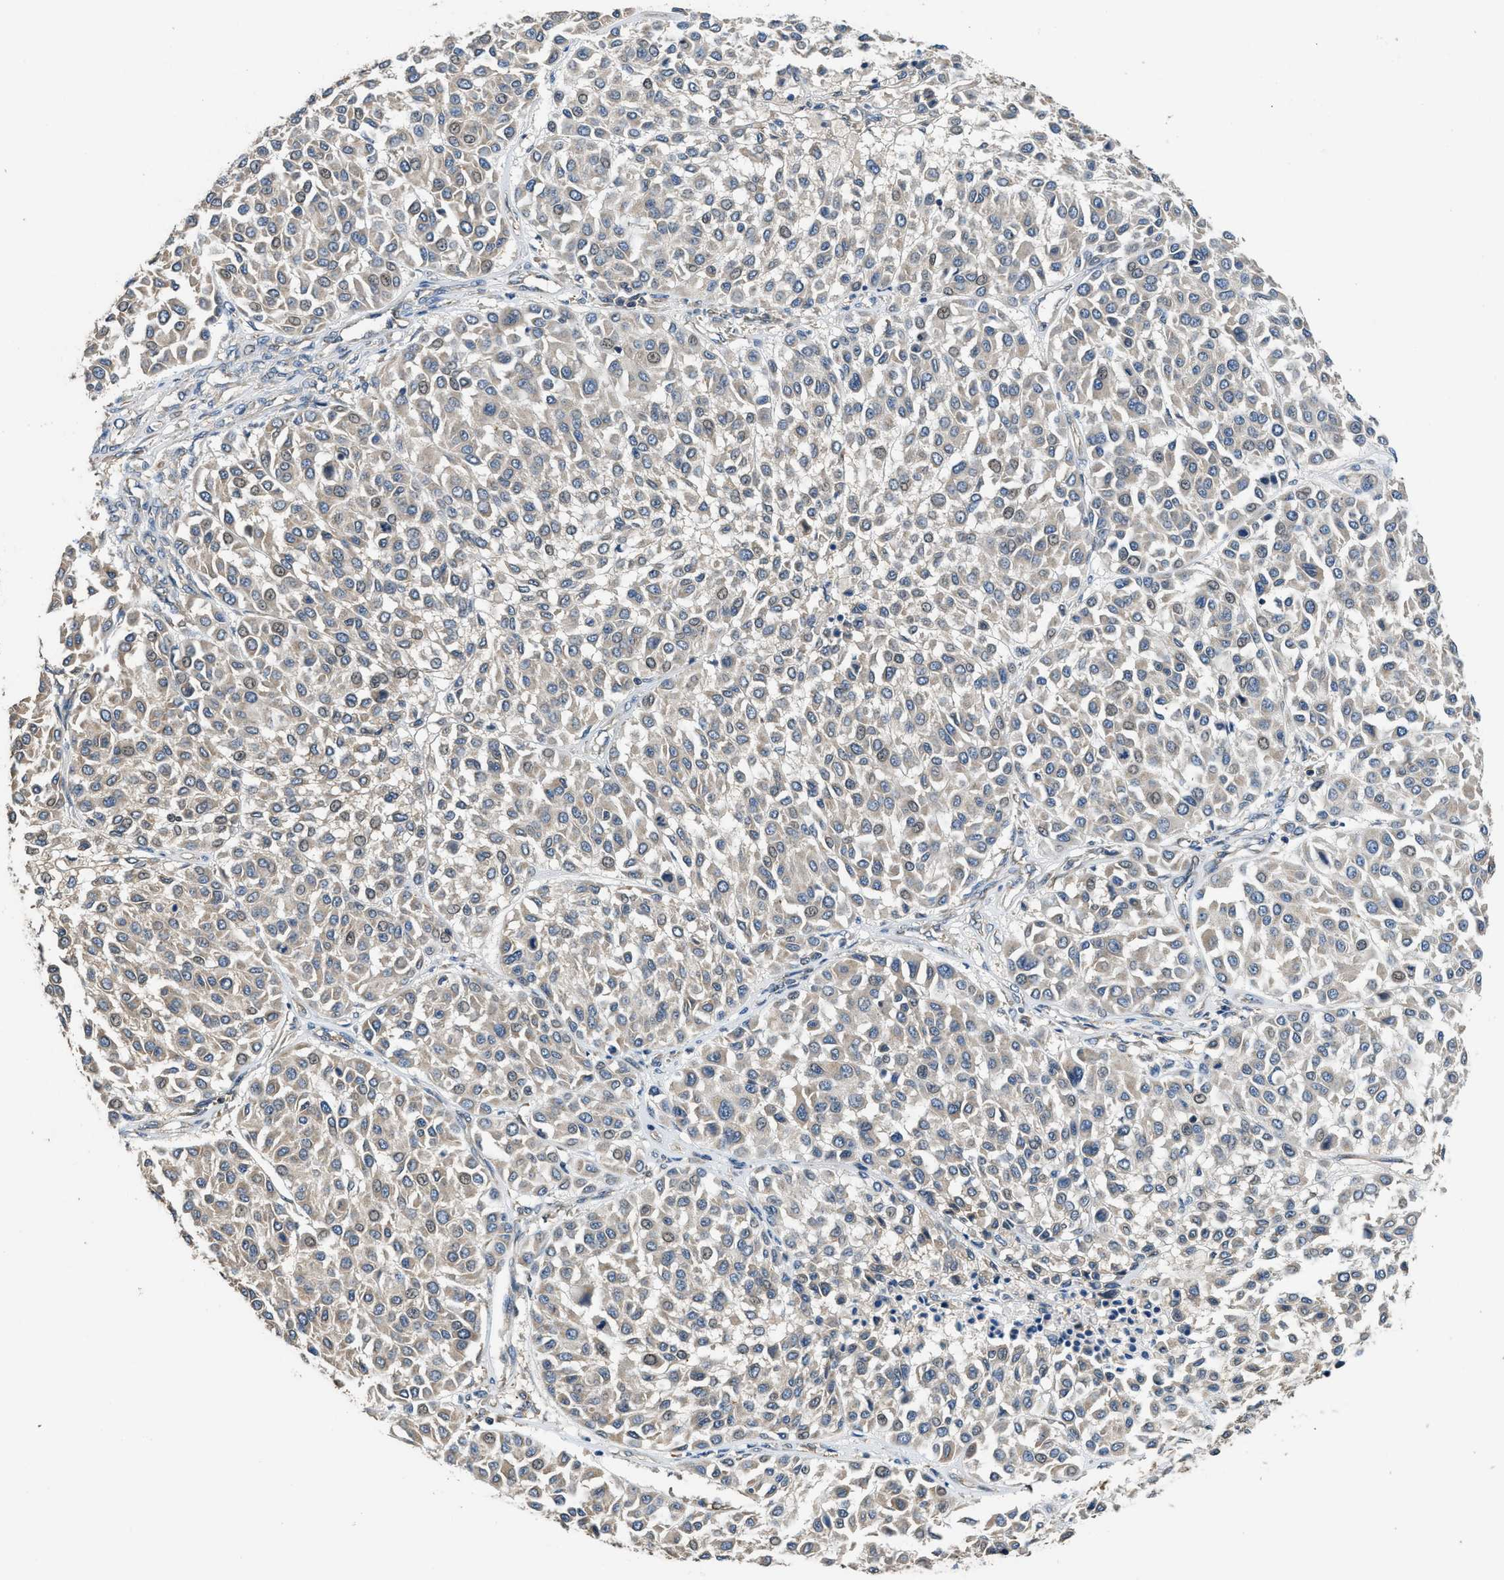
{"staining": {"intensity": "weak", "quantity": "25%-75%", "location": "cytoplasmic/membranous"}, "tissue": "melanoma", "cell_type": "Tumor cells", "image_type": "cancer", "snomed": [{"axis": "morphology", "description": "Malignant melanoma, Metastatic site"}, {"axis": "topography", "description": "Soft tissue"}], "caption": "Weak cytoplasmic/membranous expression for a protein is appreciated in approximately 25%-75% of tumor cells of malignant melanoma (metastatic site) using immunohistochemistry.", "gene": "SSH2", "patient": {"sex": "male", "age": 41}}